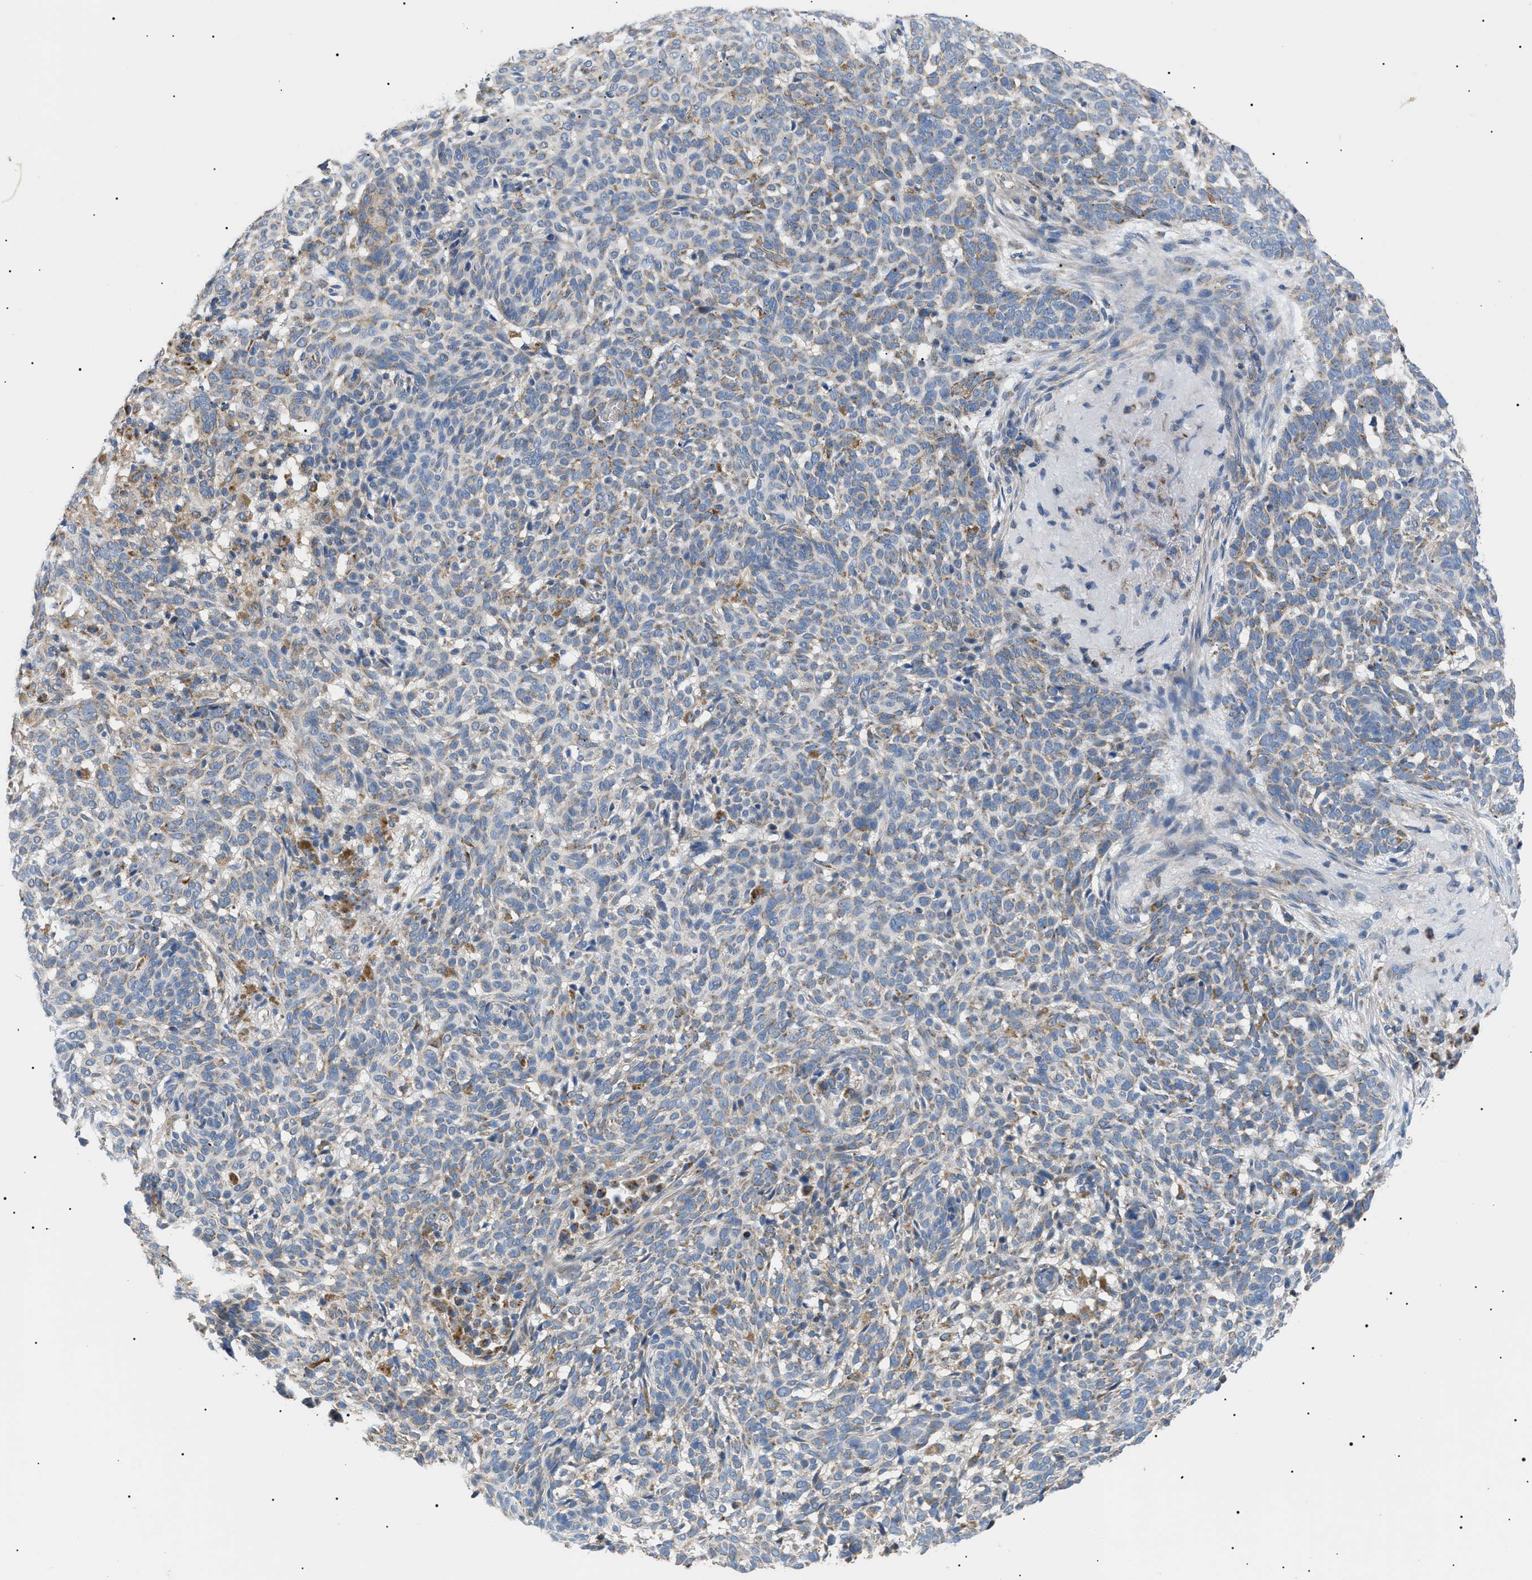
{"staining": {"intensity": "moderate", "quantity": "25%-75%", "location": "cytoplasmic/membranous"}, "tissue": "skin cancer", "cell_type": "Tumor cells", "image_type": "cancer", "snomed": [{"axis": "morphology", "description": "Basal cell carcinoma"}, {"axis": "topography", "description": "Skin"}], "caption": "Immunohistochemistry (IHC) image of human skin basal cell carcinoma stained for a protein (brown), which reveals medium levels of moderate cytoplasmic/membranous positivity in about 25%-75% of tumor cells.", "gene": "TOMM6", "patient": {"sex": "male", "age": 85}}